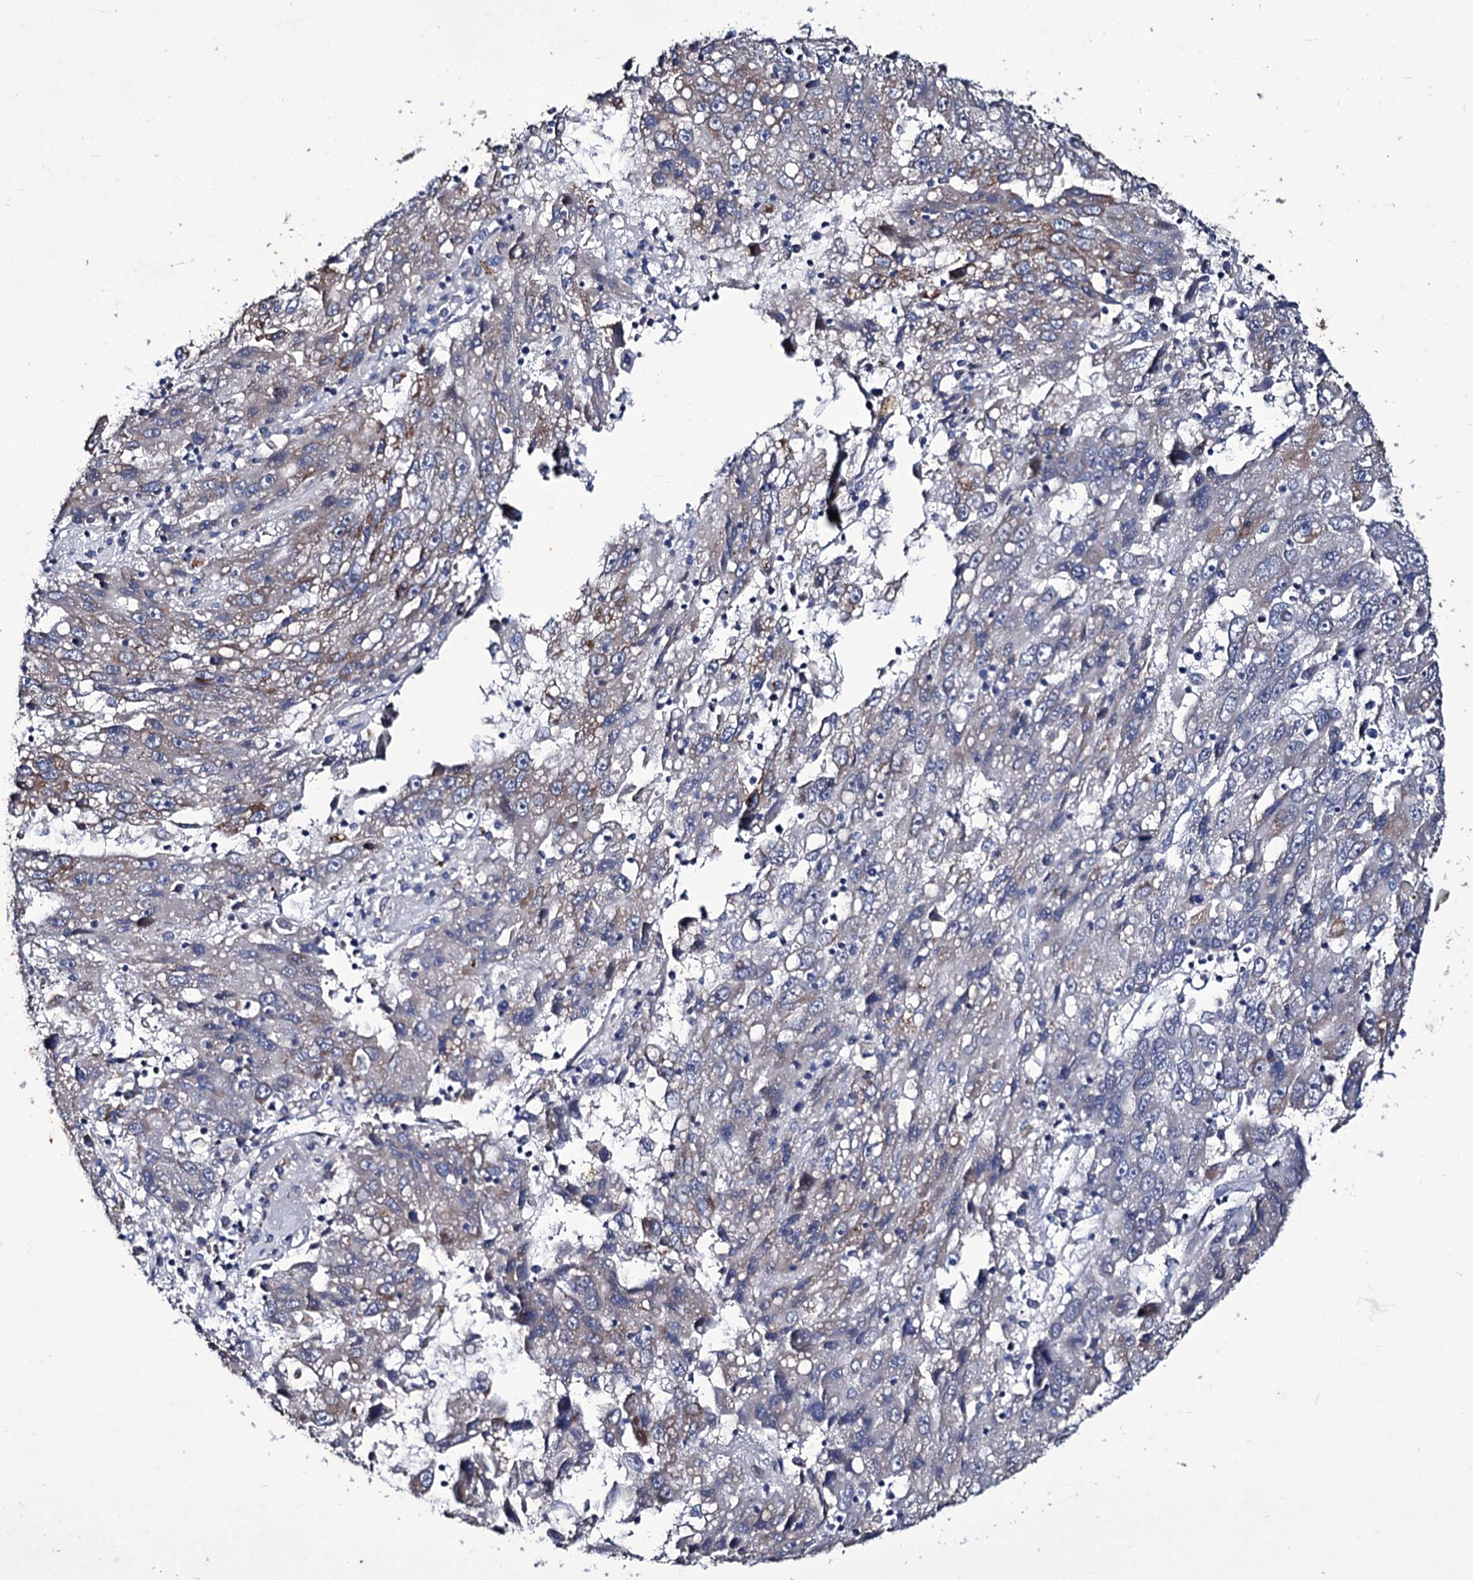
{"staining": {"intensity": "moderate", "quantity": "<25%", "location": "cytoplasmic/membranous"}, "tissue": "liver cancer", "cell_type": "Tumor cells", "image_type": "cancer", "snomed": [{"axis": "morphology", "description": "Carcinoma, Hepatocellular, NOS"}, {"axis": "topography", "description": "Liver"}], "caption": "Immunohistochemical staining of liver cancer shows low levels of moderate cytoplasmic/membranous expression in about <25% of tumor cells.", "gene": "TUBGCP5", "patient": {"sex": "male", "age": 49}}